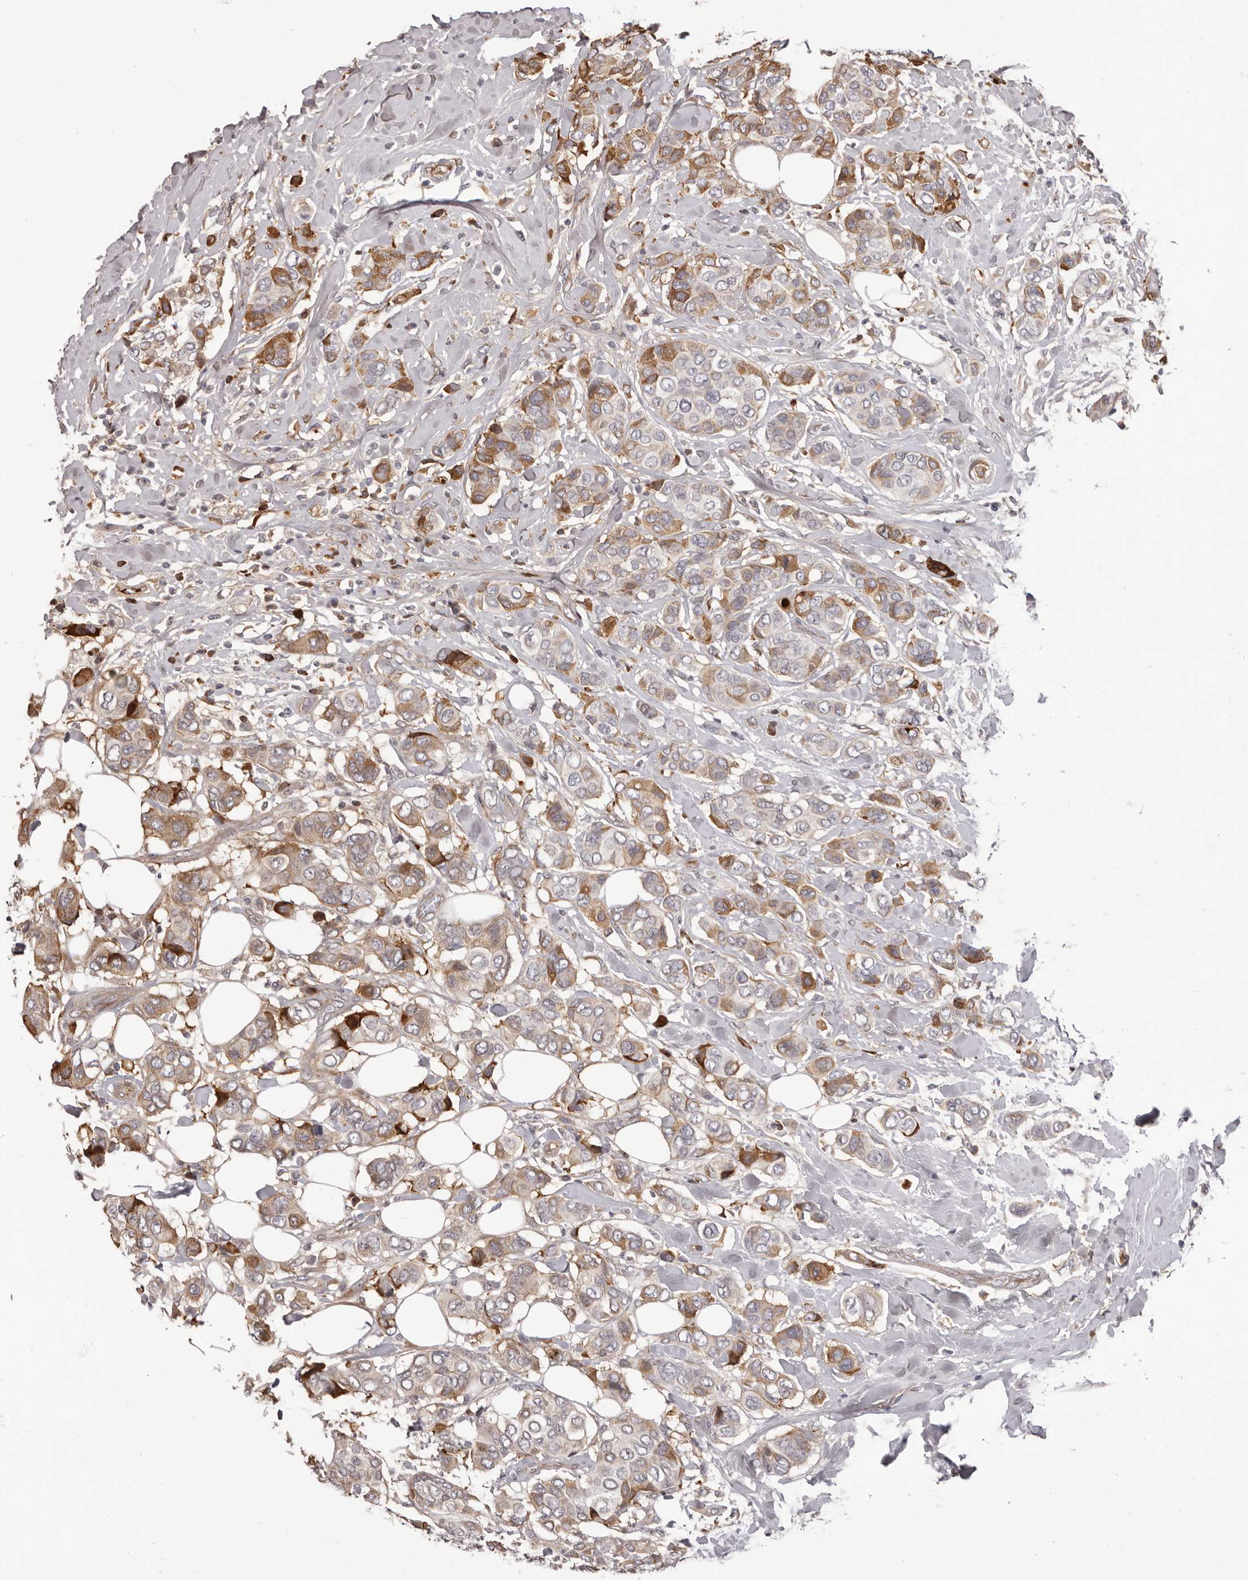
{"staining": {"intensity": "moderate", "quantity": "25%-75%", "location": "cytoplasmic/membranous"}, "tissue": "breast cancer", "cell_type": "Tumor cells", "image_type": "cancer", "snomed": [{"axis": "morphology", "description": "Lobular carcinoma"}, {"axis": "topography", "description": "Breast"}], "caption": "Protein staining by immunohistochemistry demonstrates moderate cytoplasmic/membranous staining in about 25%-75% of tumor cells in breast lobular carcinoma. (Stains: DAB (3,3'-diaminobenzidine) in brown, nuclei in blue, Microscopy: brightfield microscopy at high magnification).", "gene": "OTUD3", "patient": {"sex": "female", "age": 51}}